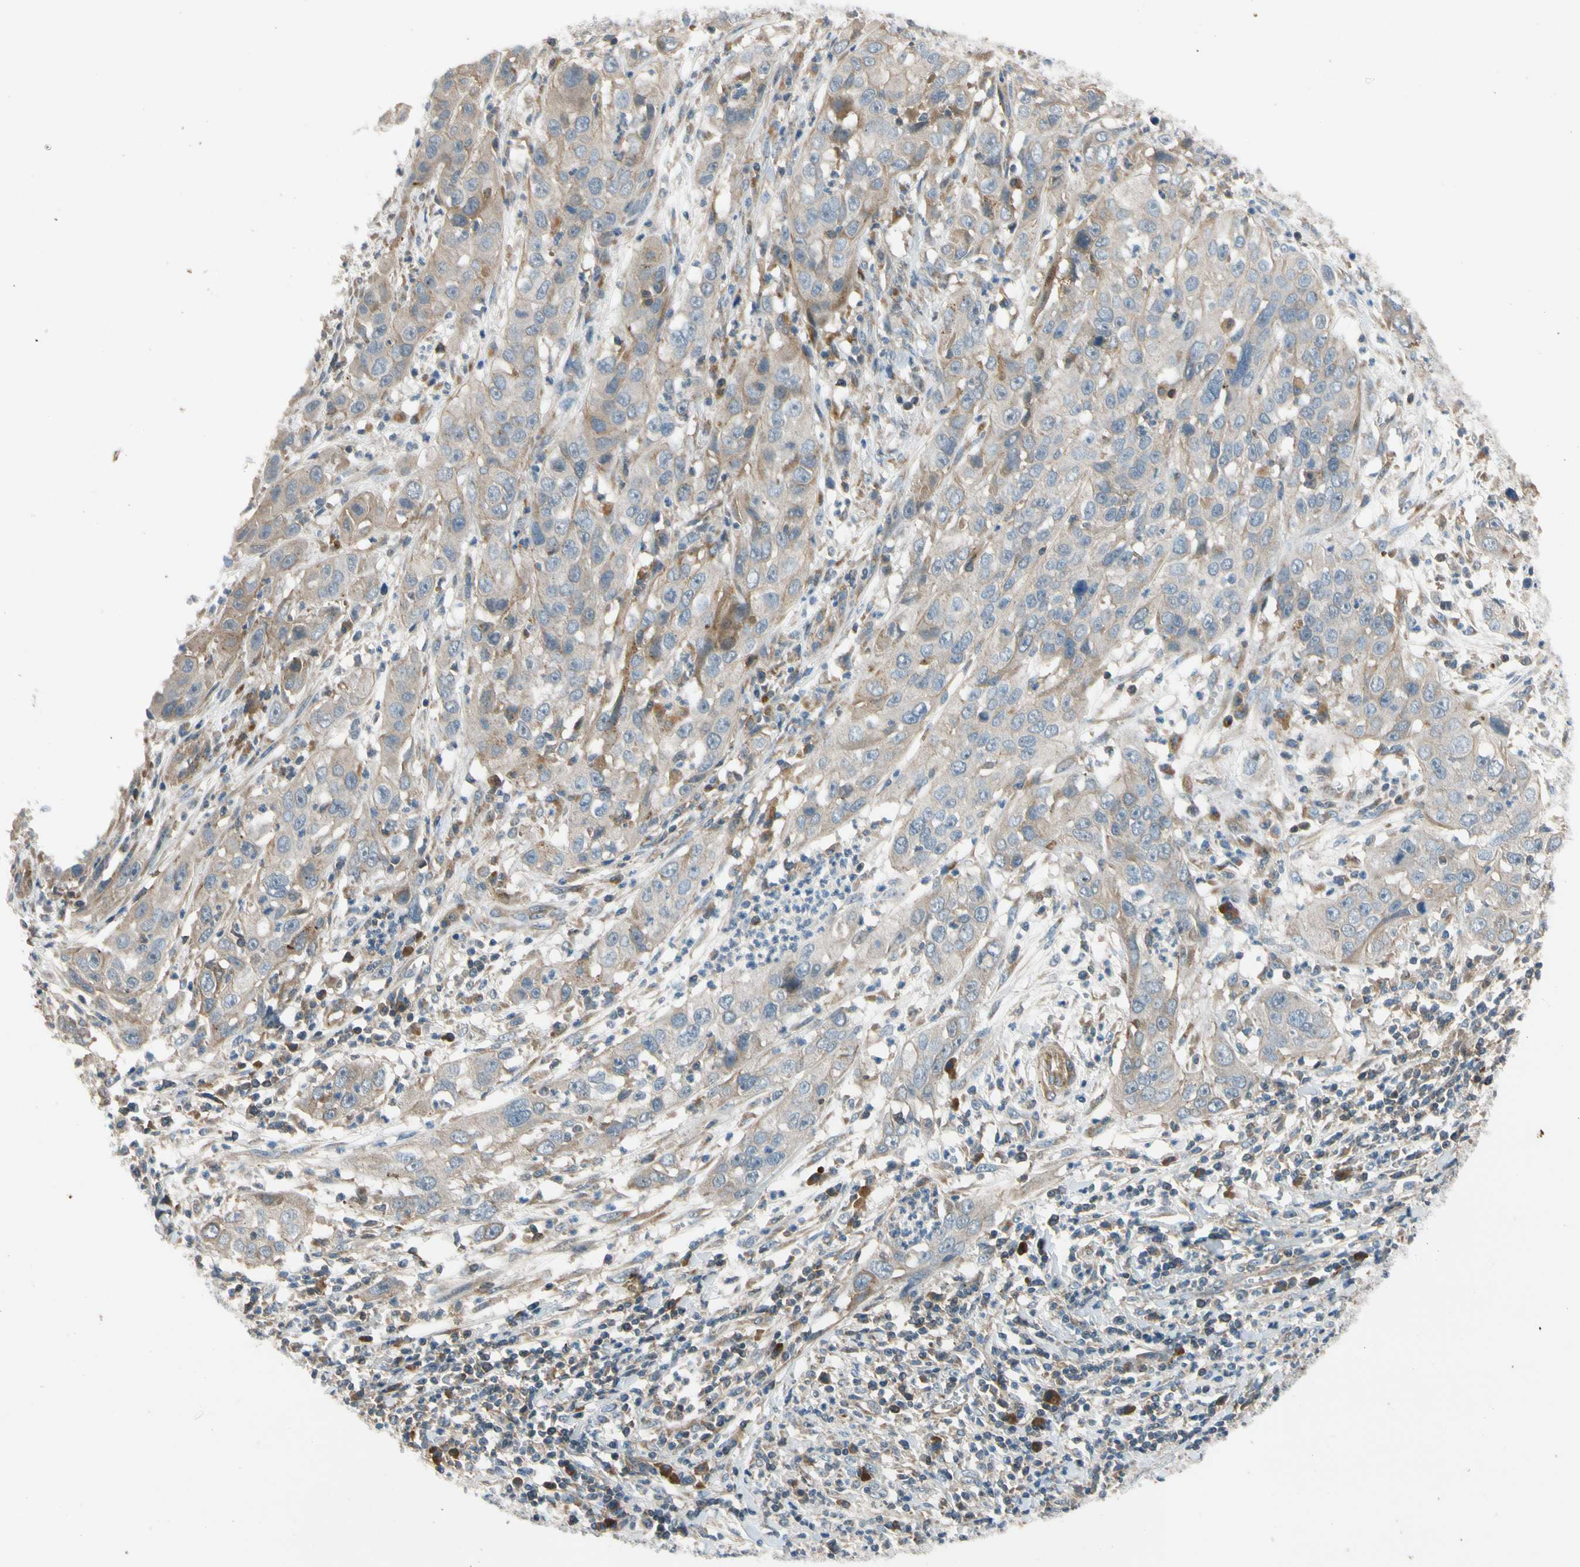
{"staining": {"intensity": "weak", "quantity": "25%-75%", "location": "cytoplasmic/membranous"}, "tissue": "cervical cancer", "cell_type": "Tumor cells", "image_type": "cancer", "snomed": [{"axis": "morphology", "description": "Squamous cell carcinoma, NOS"}, {"axis": "topography", "description": "Cervix"}], "caption": "Immunohistochemistry (DAB (3,3'-diaminobenzidine)) staining of cervical squamous cell carcinoma exhibits weak cytoplasmic/membranous protein staining in approximately 25%-75% of tumor cells. (DAB IHC, brown staining for protein, blue staining for nuclei).", "gene": "MST1R", "patient": {"sex": "female", "age": 32}}